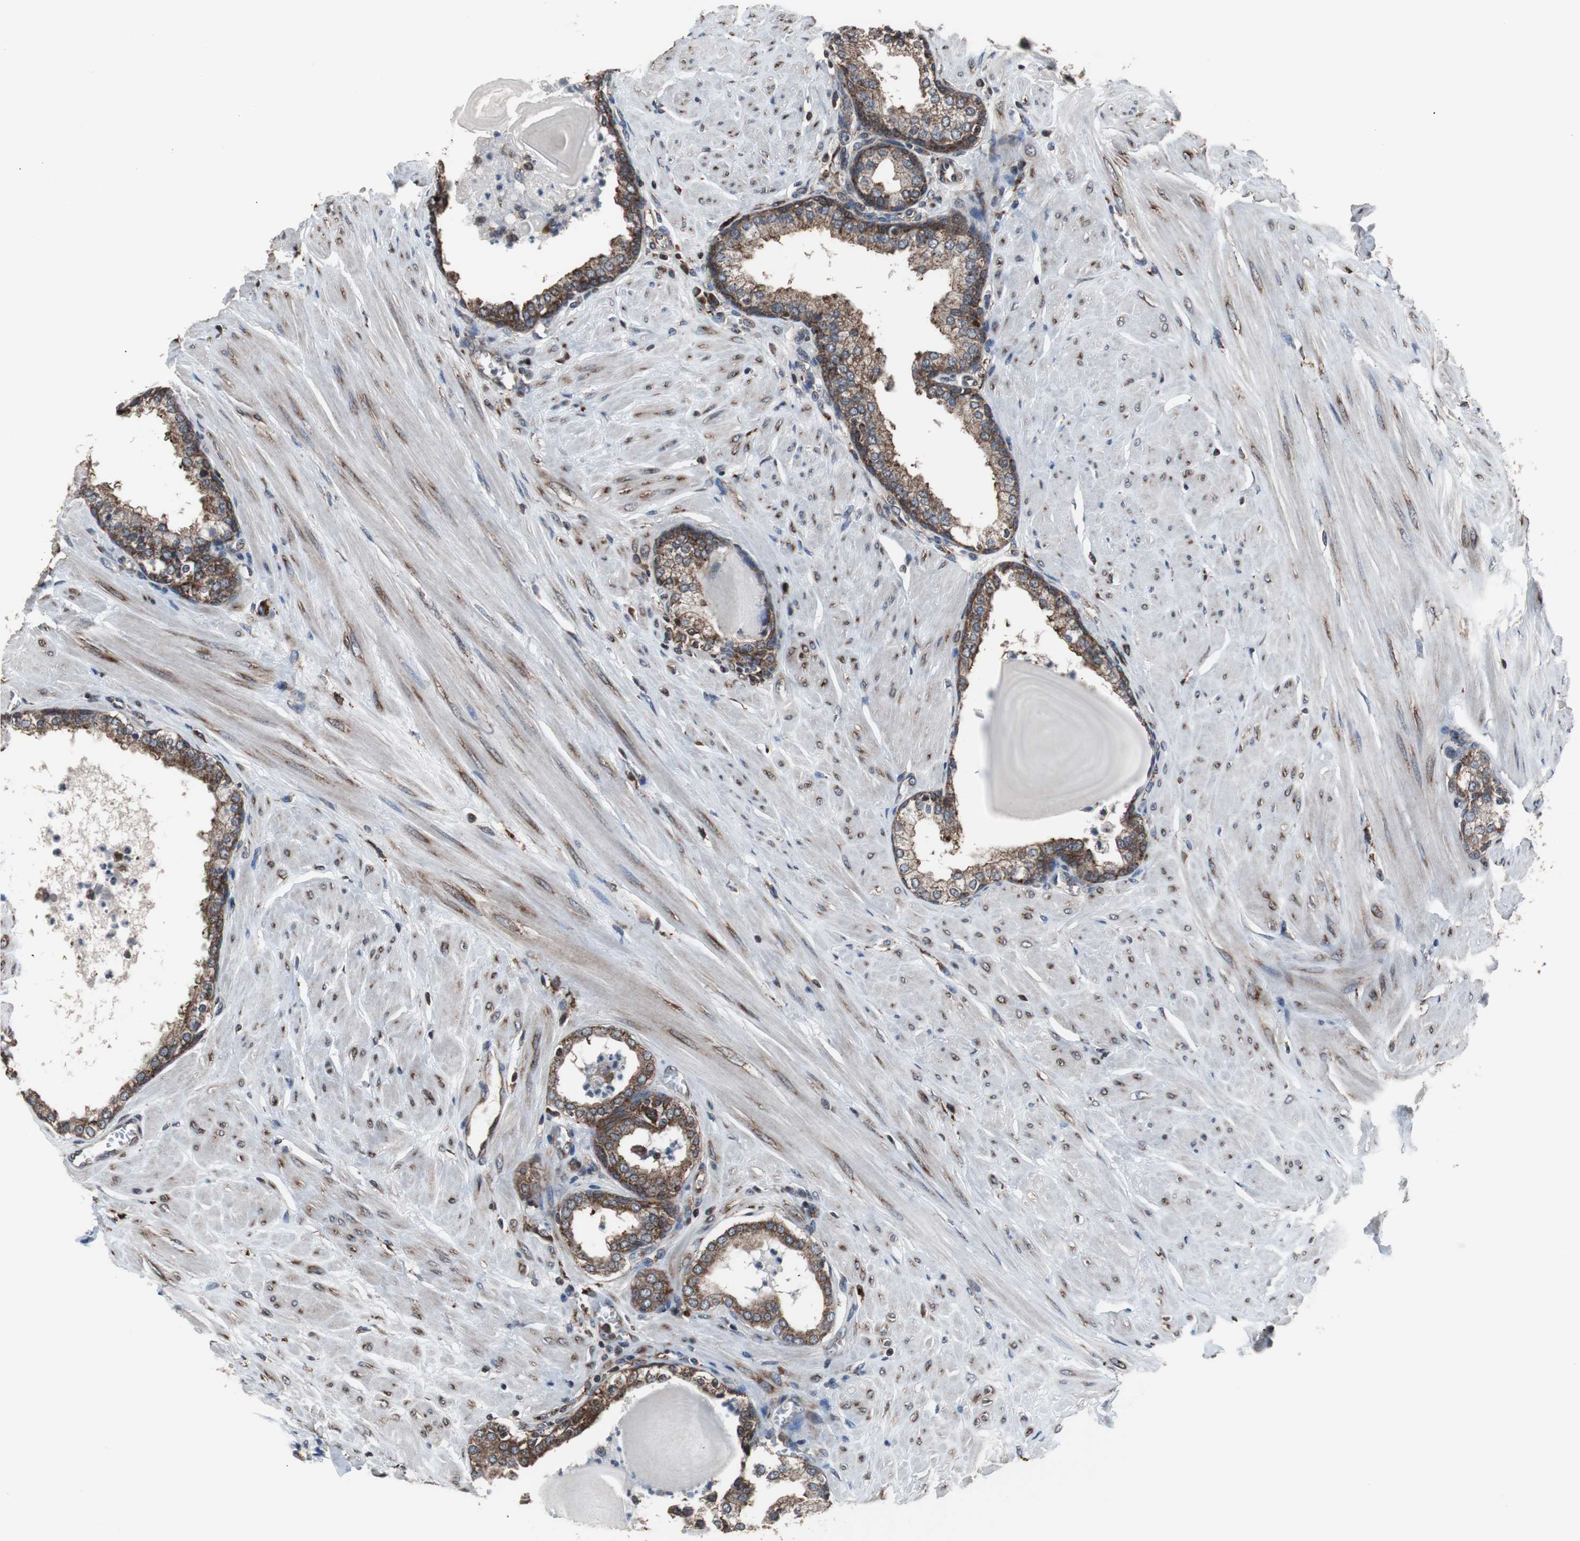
{"staining": {"intensity": "strong", "quantity": ">75%", "location": "cytoplasmic/membranous"}, "tissue": "prostate", "cell_type": "Glandular cells", "image_type": "normal", "snomed": [{"axis": "morphology", "description": "Normal tissue, NOS"}, {"axis": "topography", "description": "Prostate"}], "caption": "Immunohistochemical staining of normal human prostate shows strong cytoplasmic/membranous protein staining in about >75% of glandular cells.", "gene": "USP10", "patient": {"sex": "male", "age": 51}}